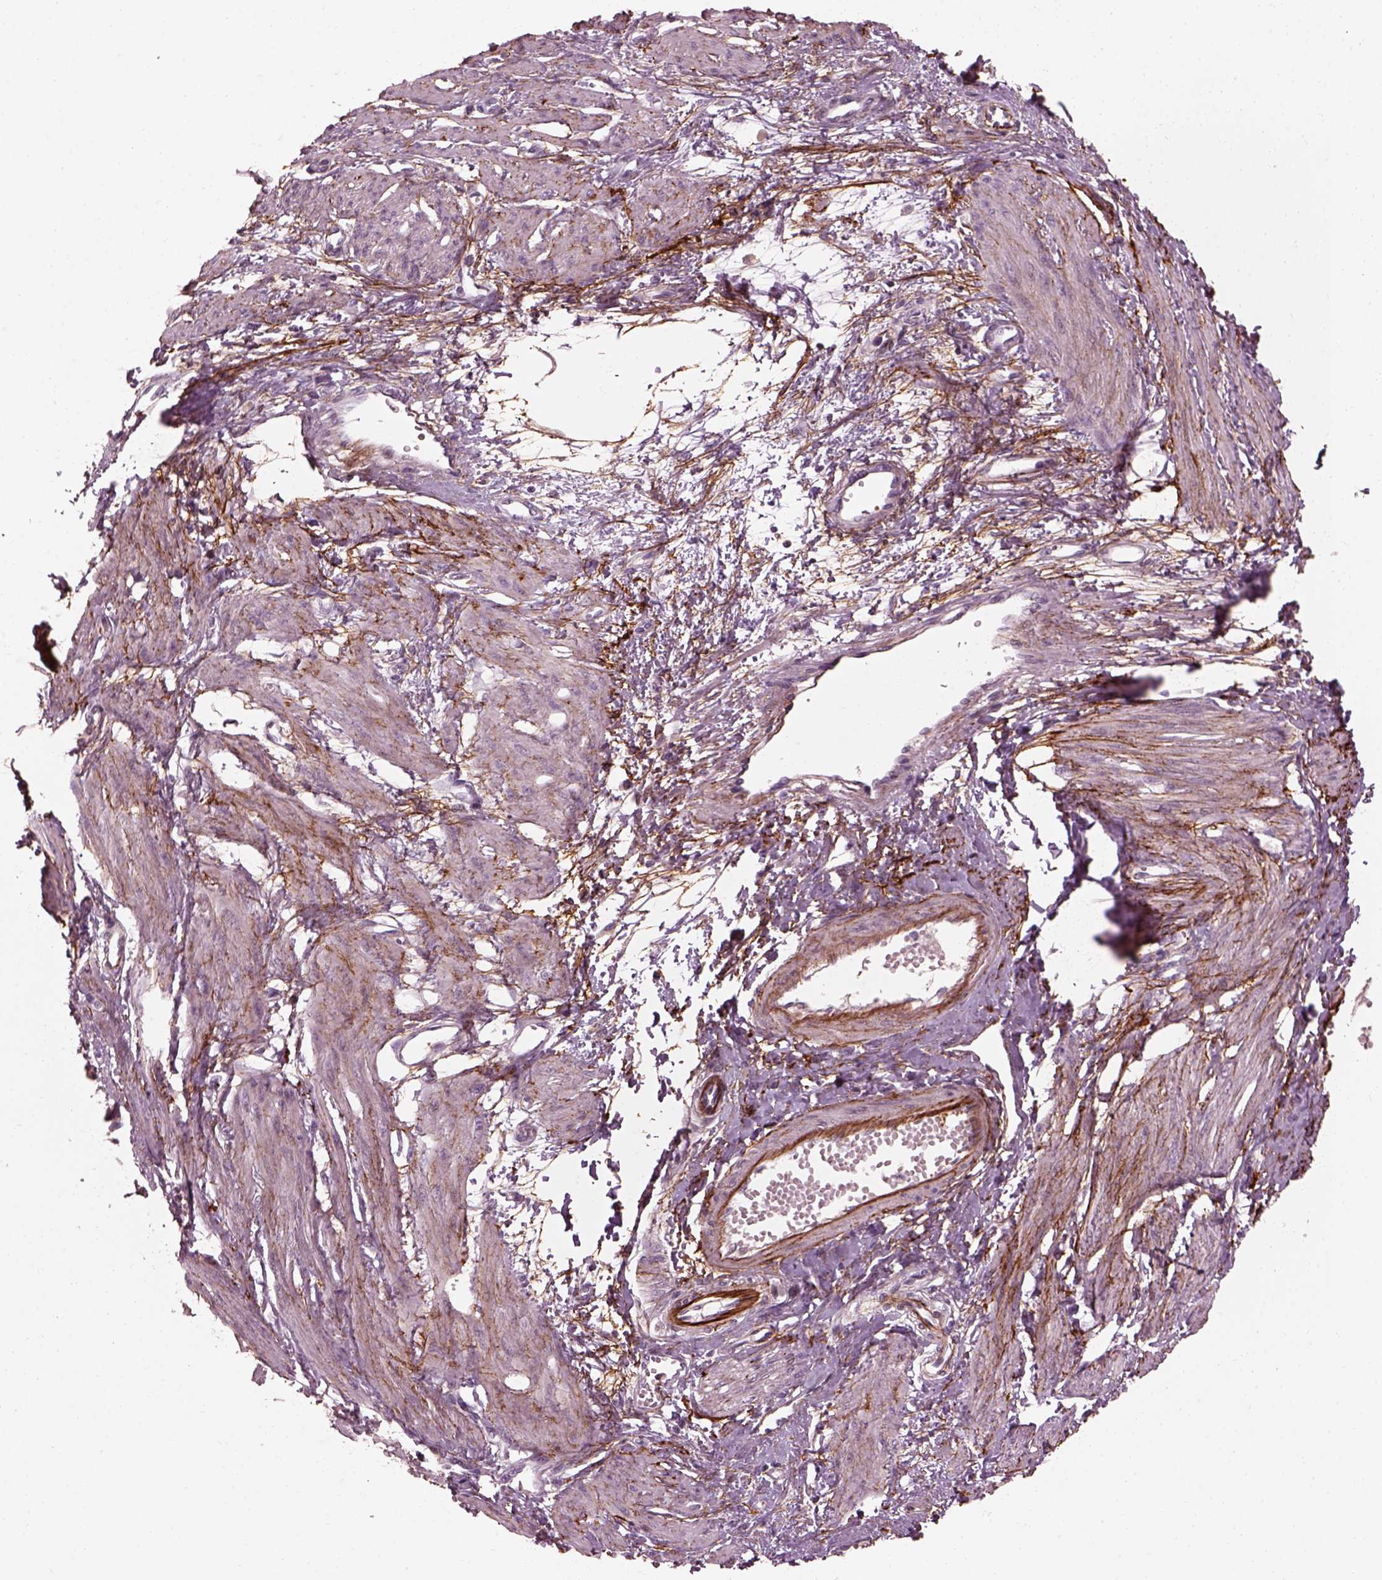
{"staining": {"intensity": "negative", "quantity": "none", "location": "none"}, "tissue": "smooth muscle", "cell_type": "Smooth muscle cells", "image_type": "normal", "snomed": [{"axis": "morphology", "description": "Normal tissue, NOS"}, {"axis": "topography", "description": "Smooth muscle"}, {"axis": "topography", "description": "Uterus"}], "caption": "Immunohistochemistry of normal smooth muscle reveals no expression in smooth muscle cells. (Brightfield microscopy of DAB (3,3'-diaminobenzidine) immunohistochemistry (IHC) at high magnification).", "gene": "EFEMP1", "patient": {"sex": "female", "age": 39}}